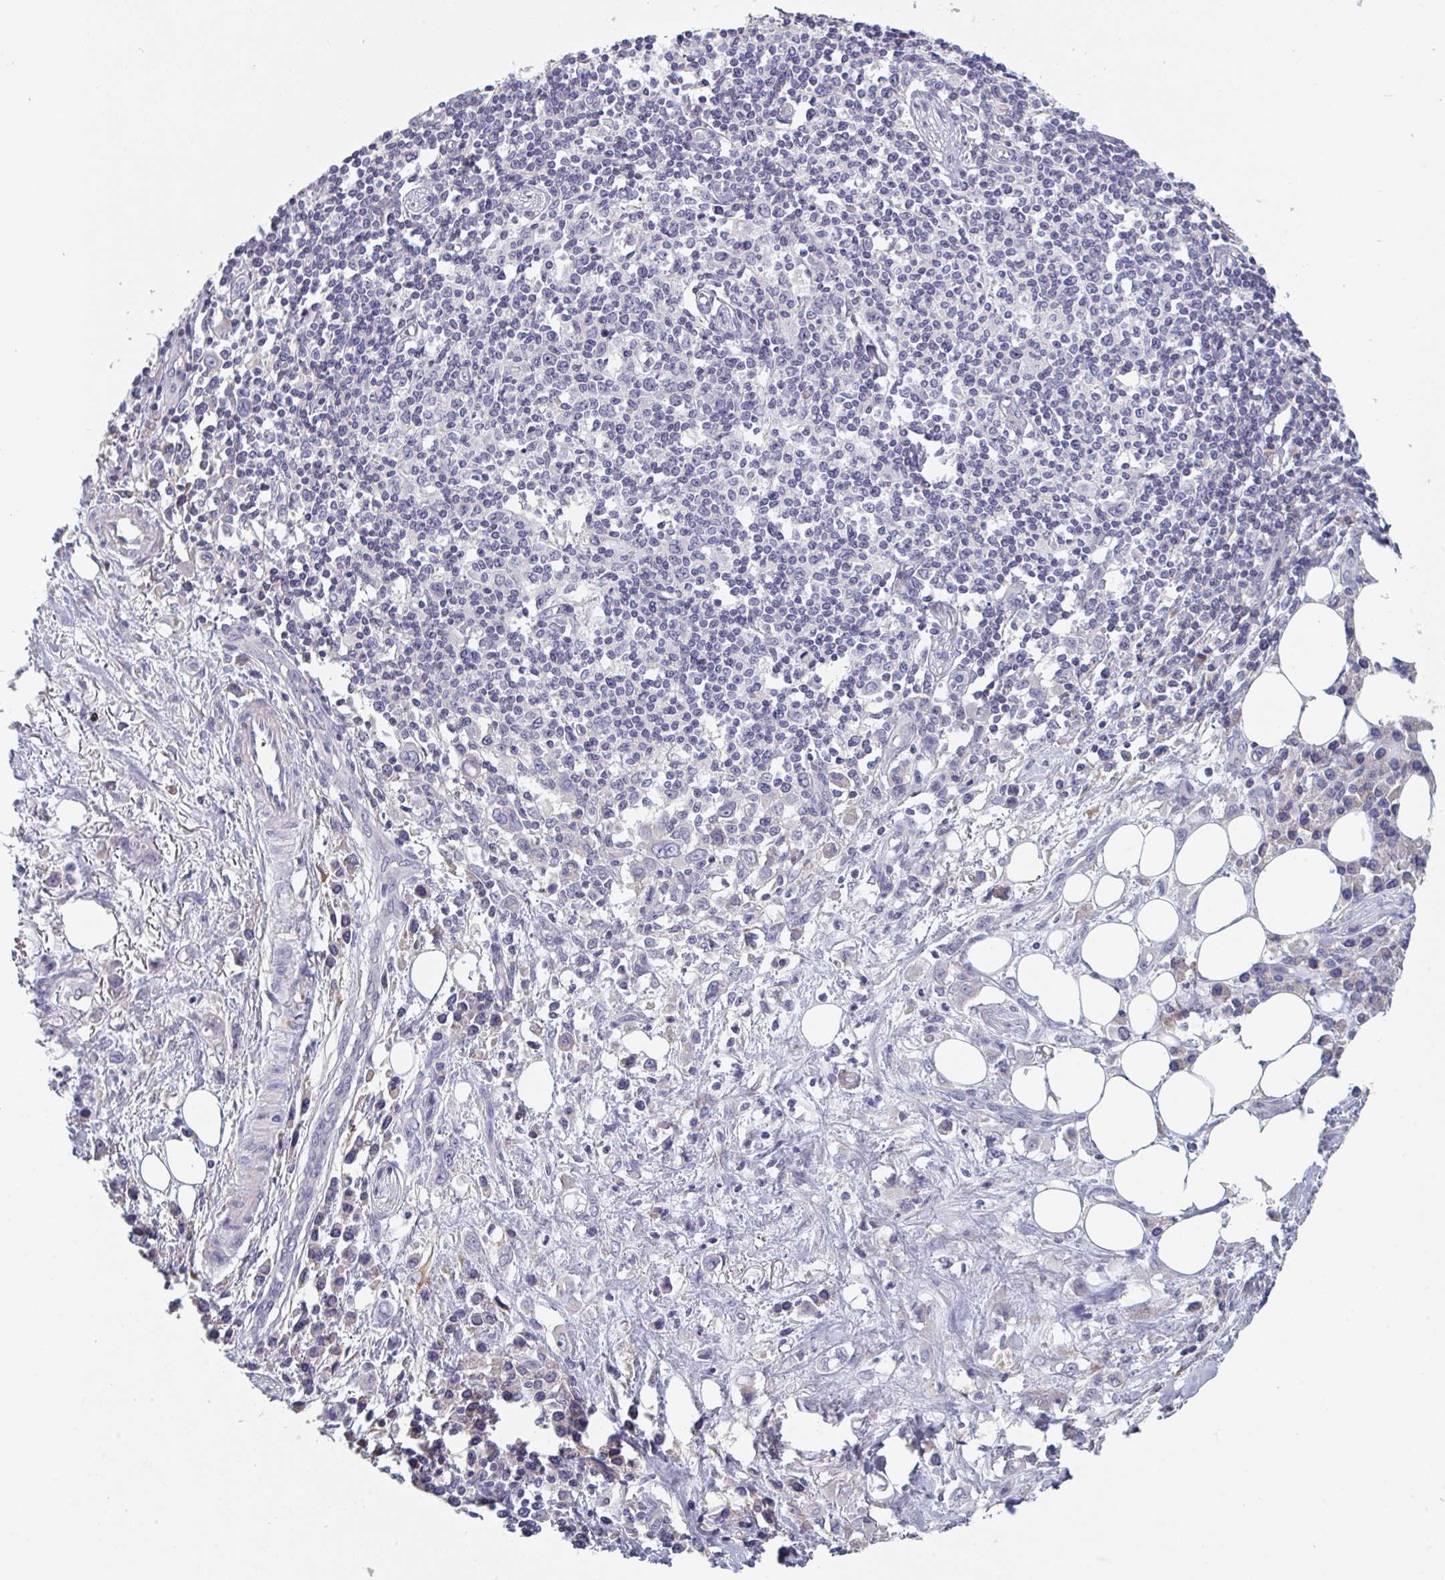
{"staining": {"intensity": "negative", "quantity": "none", "location": "none"}, "tissue": "stomach cancer", "cell_type": "Tumor cells", "image_type": "cancer", "snomed": [{"axis": "morphology", "description": "Adenocarcinoma, NOS"}, {"axis": "topography", "description": "Stomach, upper"}], "caption": "Immunohistochemical staining of adenocarcinoma (stomach) shows no significant staining in tumor cells.", "gene": "HGFAC", "patient": {"sex": "male", "age": 75}}